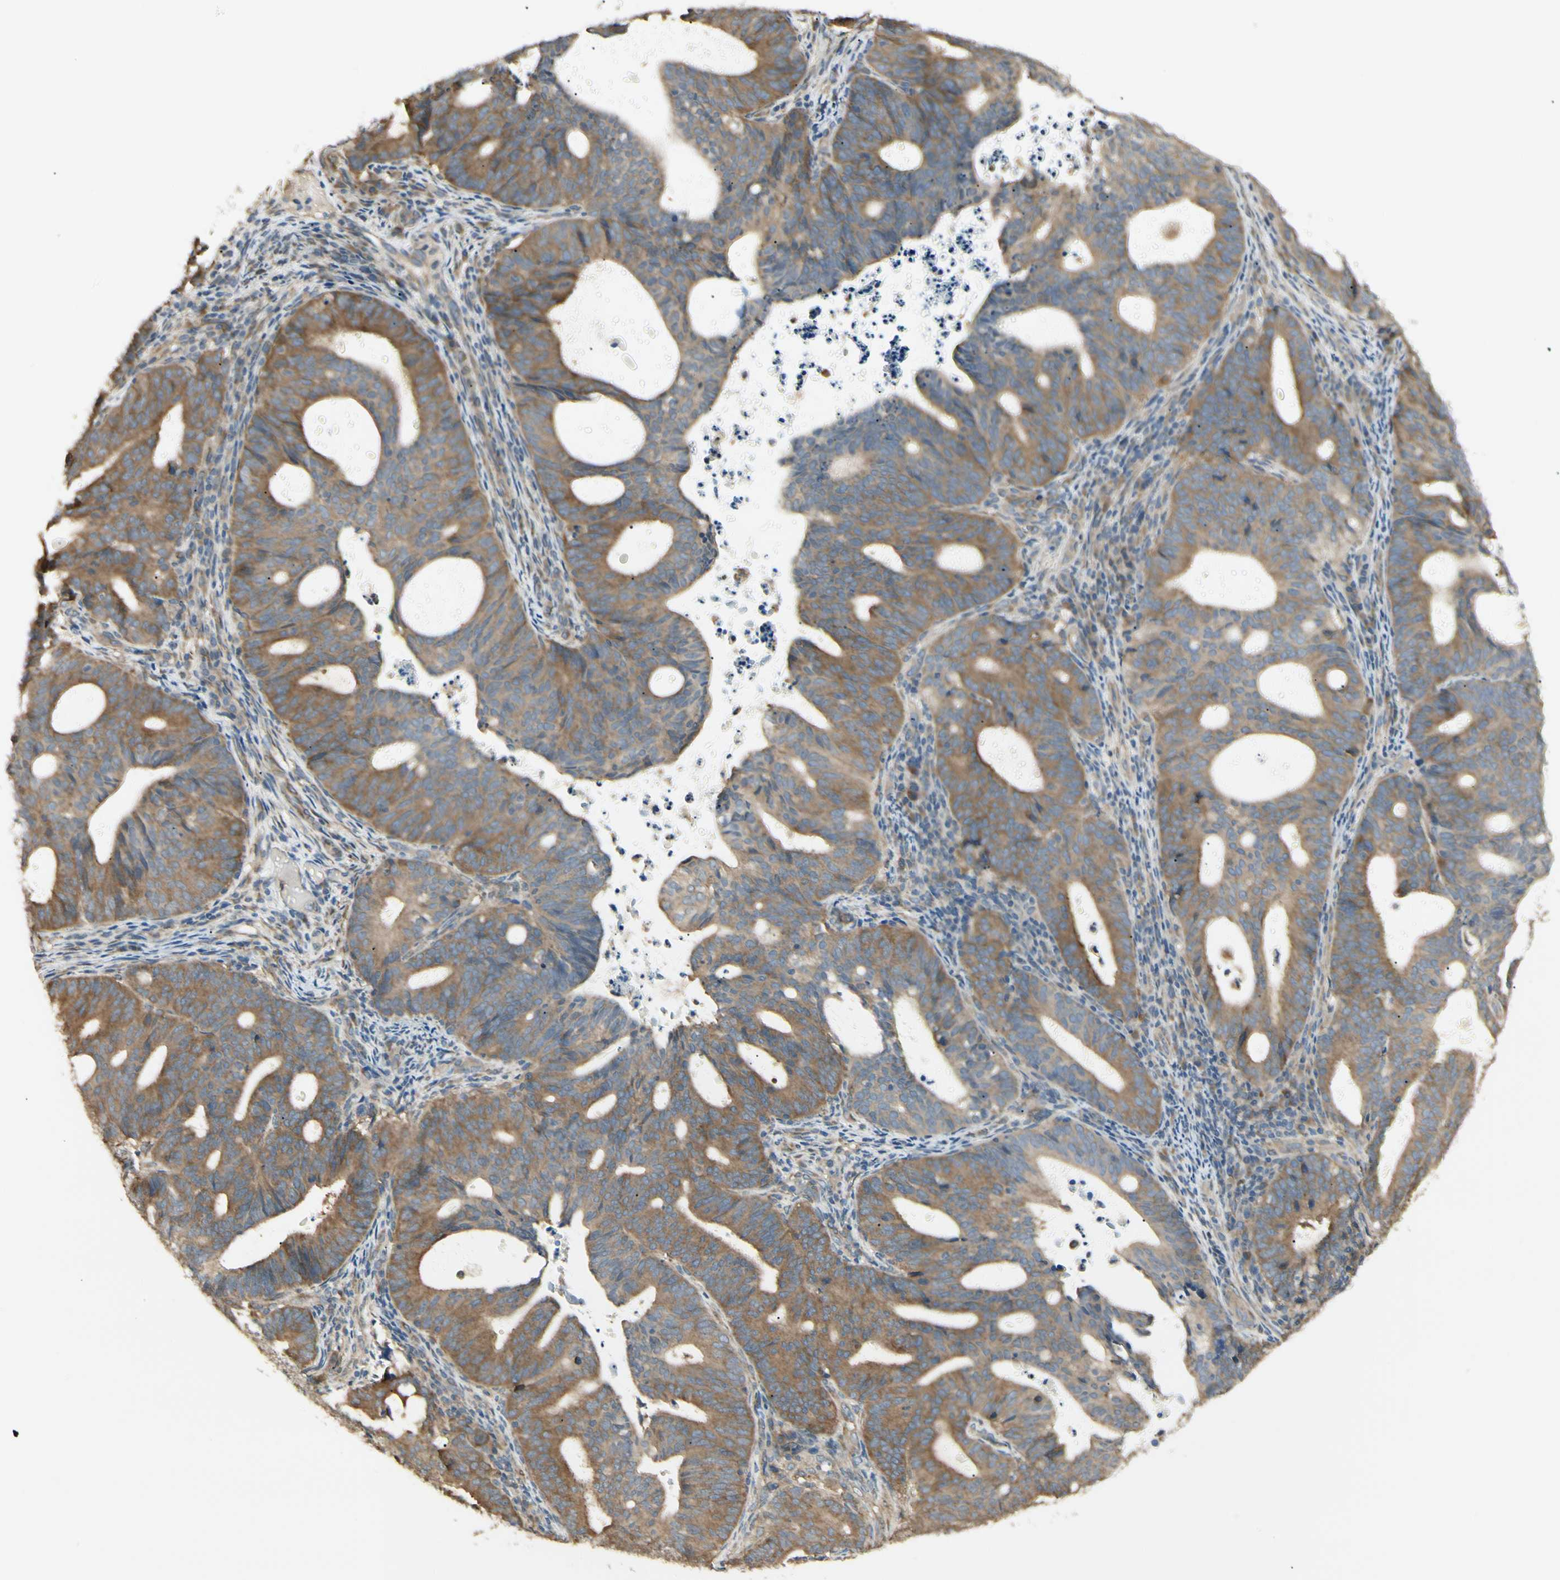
{"staining": {"intensity": "moderate", "quantity": ">75%", "location": "cytoplasmic/membranous"}, "tissue": "endometrial cancer", "cell_type": "Tumor cells", "image_type": "cancer", "snomed": [{"axis": "morphology", "description": "Adenocarcinoma, NOS"}, {"axis": "topography", "description": "Uterus"}], "caption": "DAB immunohistochemical staining of human endometrial cancer demonstrates moderate cytoplasmic/membranous protein expression in approximately >75% of tumor cells. Immunohistochemistry (ihc) stains the protein in brown and the nuclei are stained blue.", "gene": "IRAG1", "patient": {"sex": "female", "age": 83}}